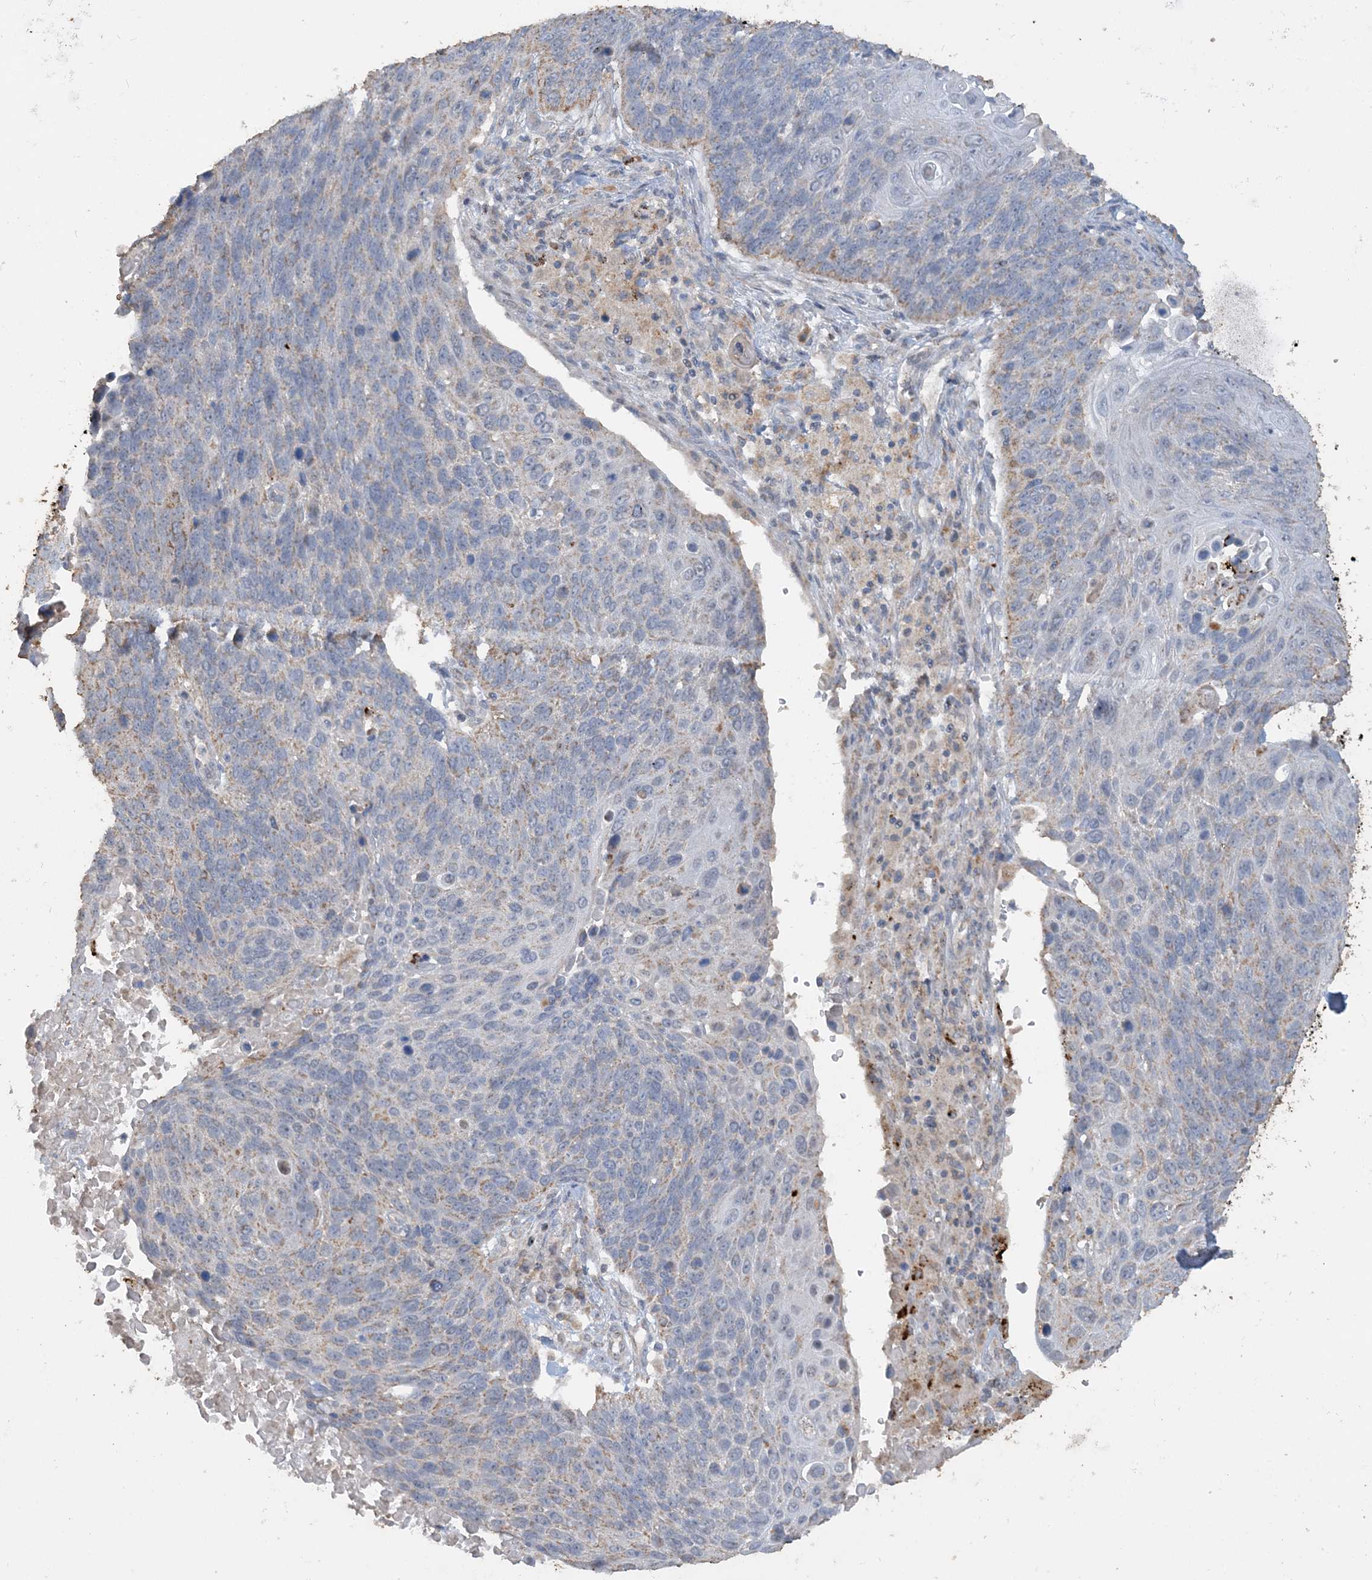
{"staining": {"intensity": "weak", "quantity": "25%-75%", "location": "cytoplasmic/membranous"}, "tissue": "lung cancer", "cell_type": "Tumor cells", "image_type": "cancer", "snomed": [{"axis": "morphology", "description": "Squamous cell carcinoma, NOS"}, {"axis": "topography", "description": "Lung"}], "caption": "Tumor cells exhibit low levels of weak cytoplasmic/membranous positivity in about 25%-75% of cells in lung cancer (squamous cell carcinoma). The protein of interest is stained brown, and the nuclei are stained in blue (DAB (3,3'-diaminobenzidine) IHC with brightfield microscopy, high magnification).", "gene": "SFMBT2", "patient": {"sex": "male", "age": 66}}